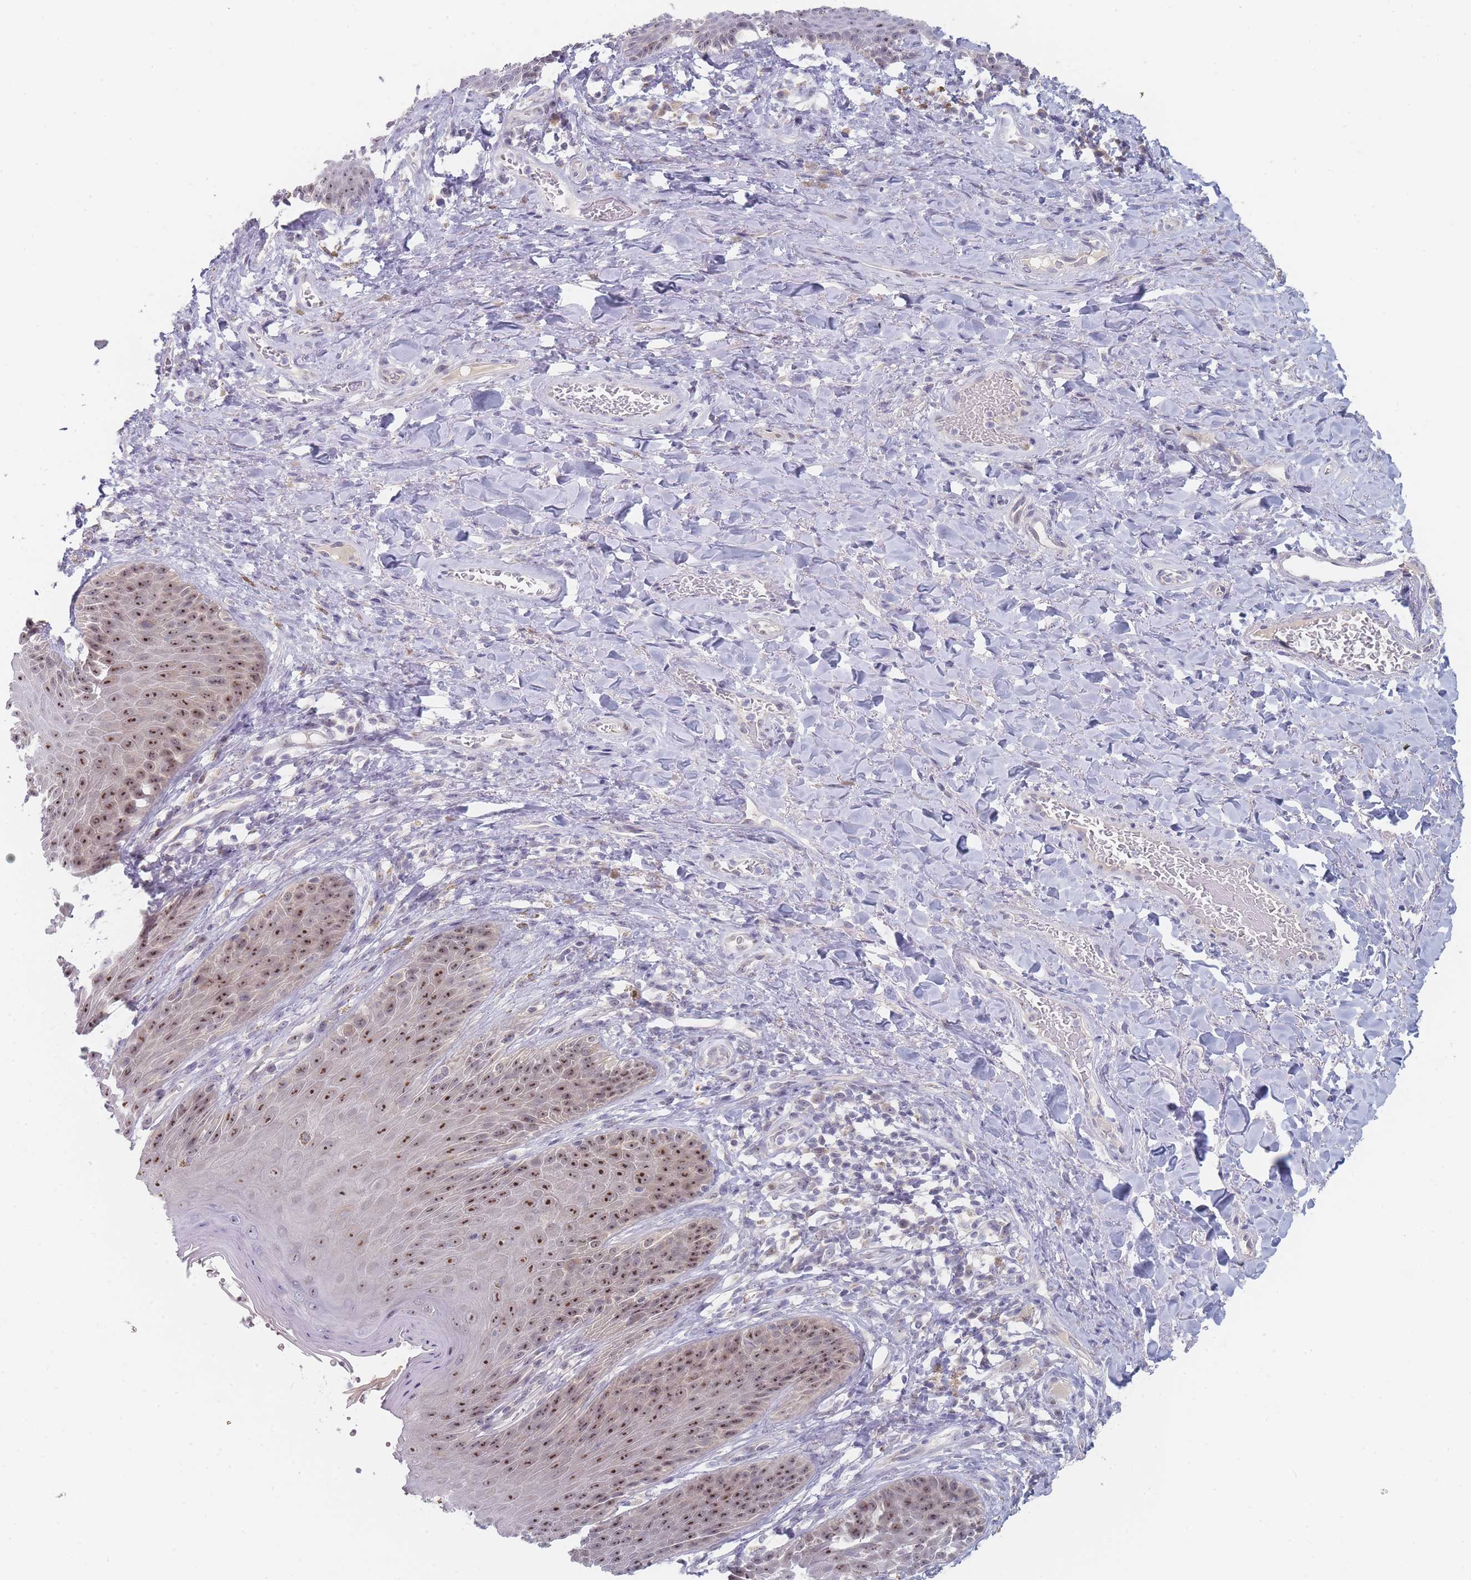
{"staining": {"intensity": "strong", "quantity": "25%-75%", "location": "nuclear"}, "tissue": "skin", "cell_type": "Epidermal cells", "image_type": "normal", "snomed": [{"axis": "morphology", "description": "Normal tissue, NOS"}, {"axis": "topography", "description": "Anal"}], "caption": "Immunohistochemistry image of normal human skin stained for a protein (brown), which shows high levels of strong nuclear expression in approximately 25%-75% of epidermal cells.", "gene": "RNF8", "patient": {"sex": "female", "age": 89}}